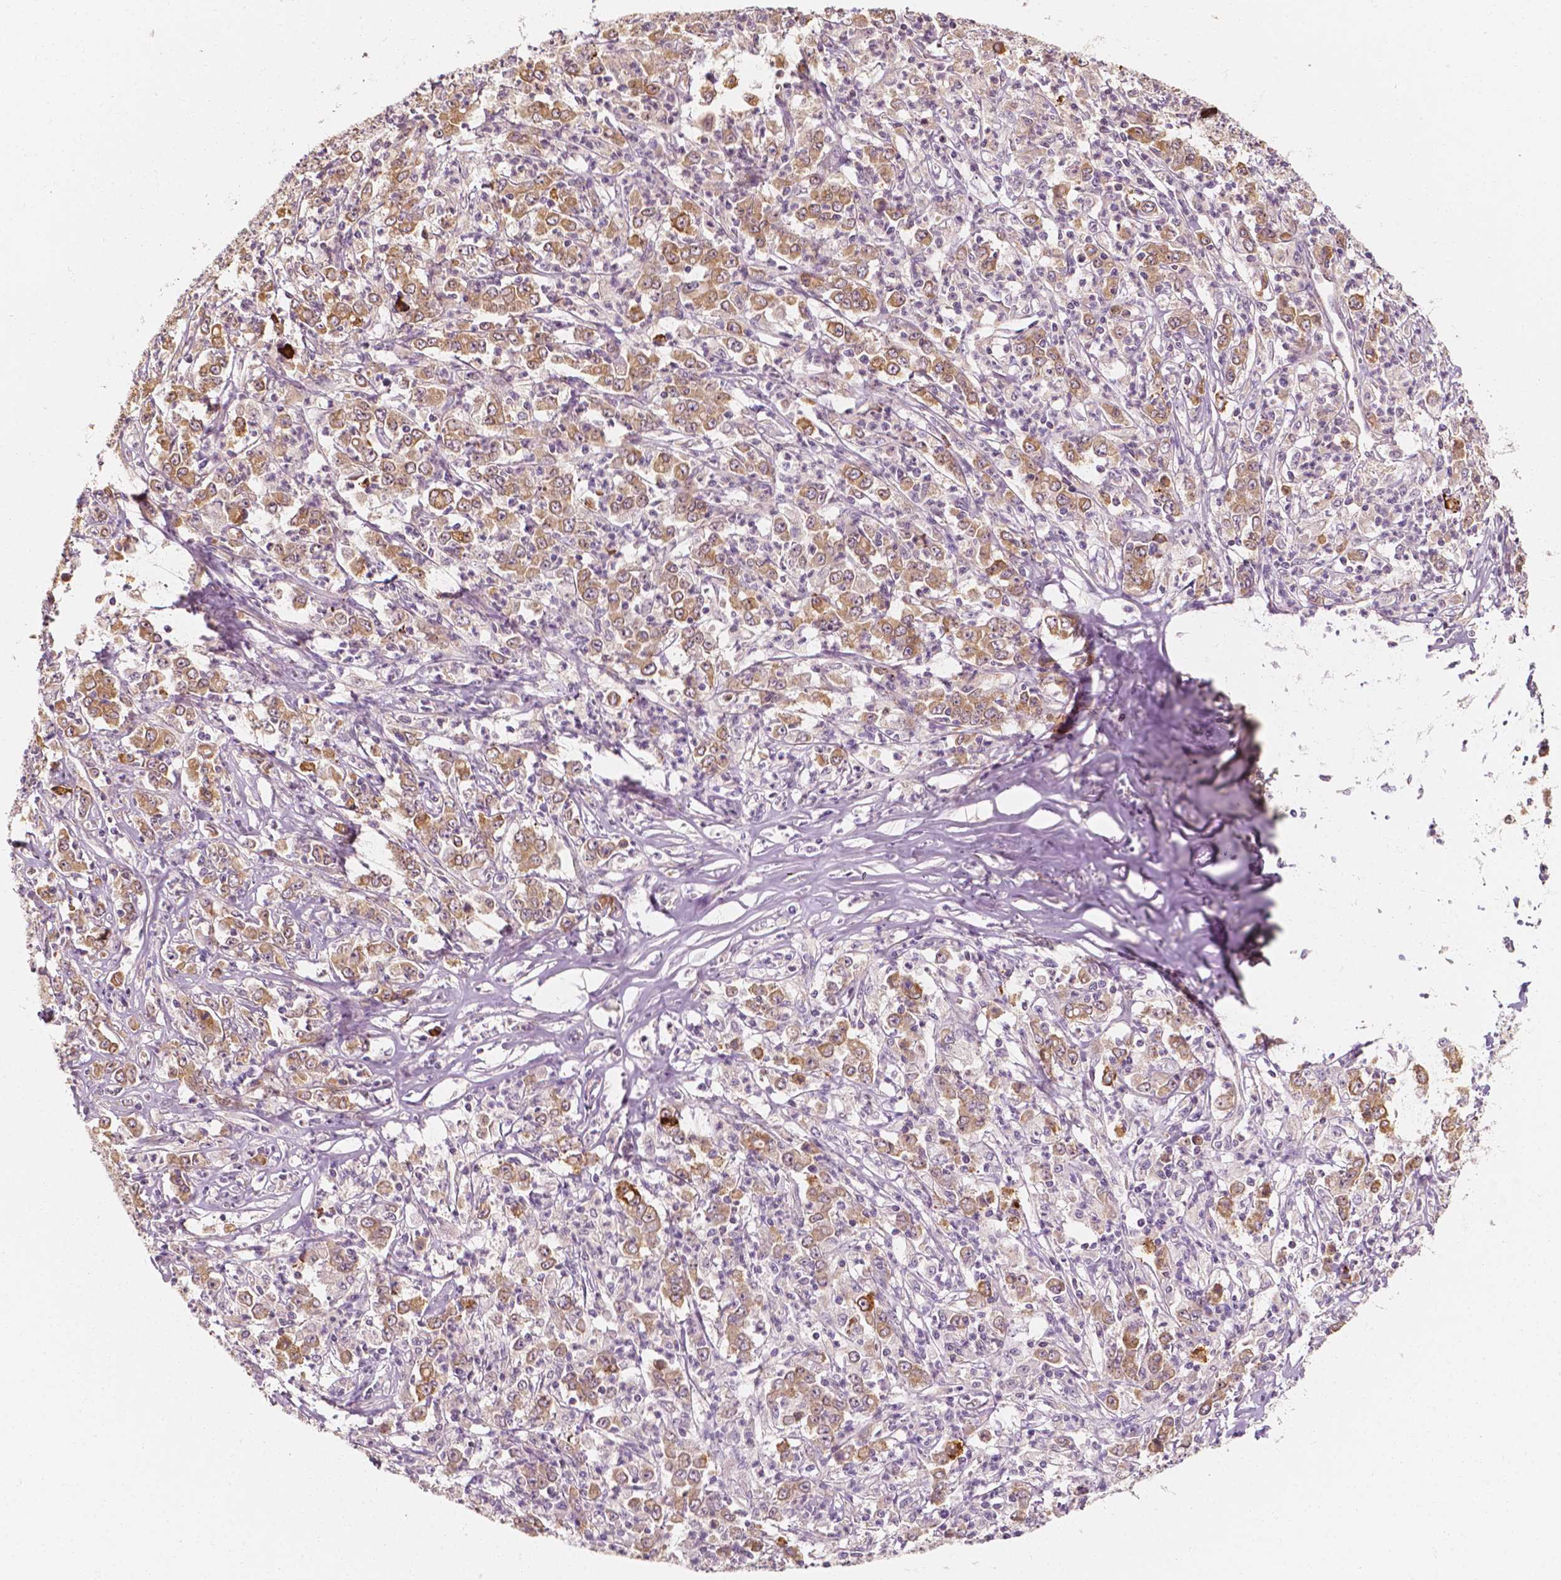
{"staining": {"intensity": "moderate", "quantity": "25%-75%", "location": "cytoplasmic/membranous"}, "tissue": "stomach cancer", "cell_type": "Tumor cells", "image_type": "cancer", "snomed": [{"axis": "morphology", "description": "Adenocarcinoma, NOS"}, {"axis": "topography", "description": "Stomach, lower"}], "caption": "The image exhibits a brown stain indicating the presence of a protein in the cytoplasmic/membranous of tumor cells in stomach cancer (adenocarcinoma).", "gene": "SHPK", "patient": {"sex": "female", "age": 71}}